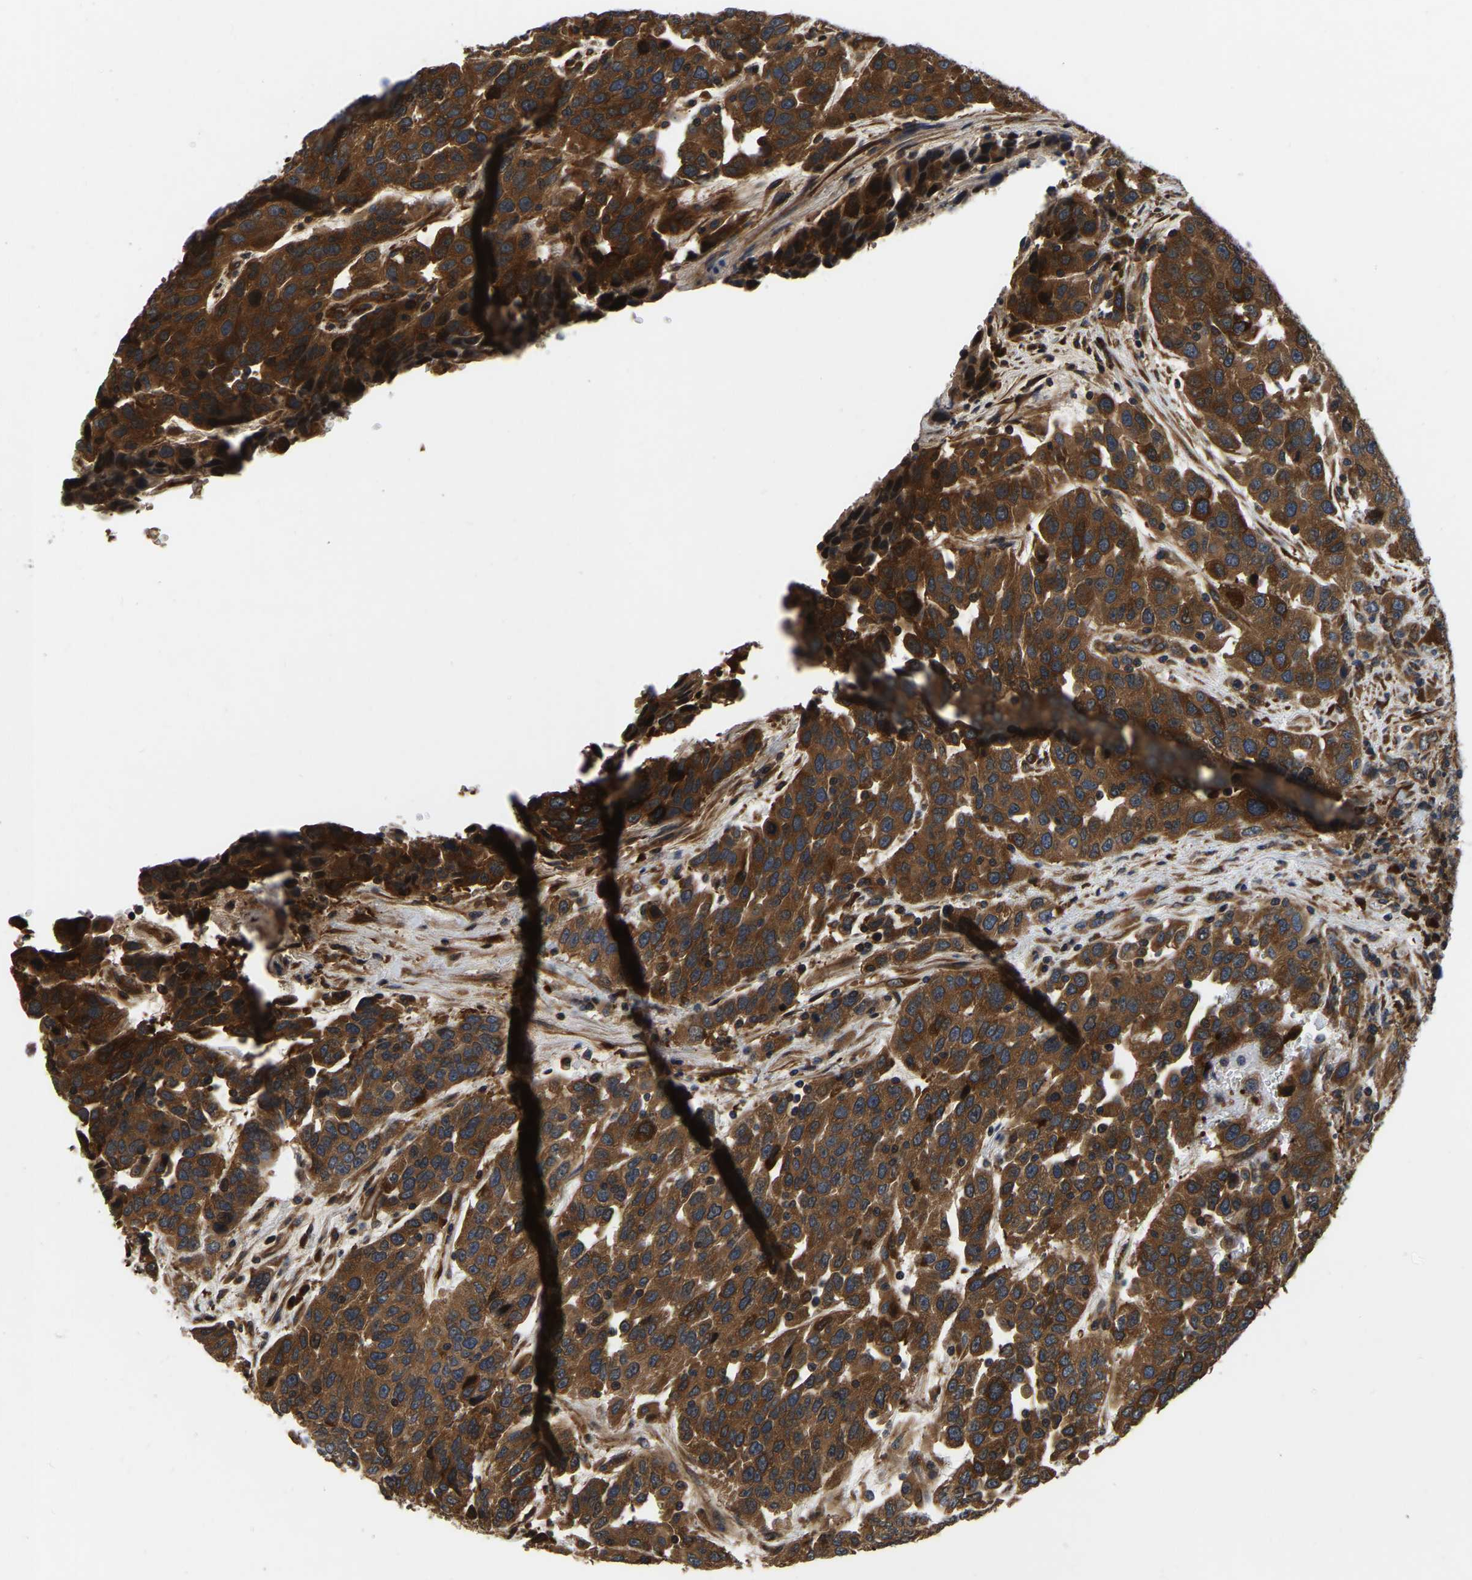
{"staining": {"intensity": "strong", "quantity": ">75%", "location": "cytoplasmic/membranous"}, "tissue": "urothelial cancer", "cell_type": "Tumor cells", "image_type": "cancer", "snomed": [{"axis": "morphology", "description": "Urothelial carcinoma, High grade"}, {"axis": "topography", "description": "Urinary bladder"}], "caption": "Urothelial cancer stained for a protein (brown) exhibits strong cytoplasmic/membranous positive staining in about >75% of tumor cells.", "gene": "GARS1", "patient": {"sex": "female", "age": 80}}